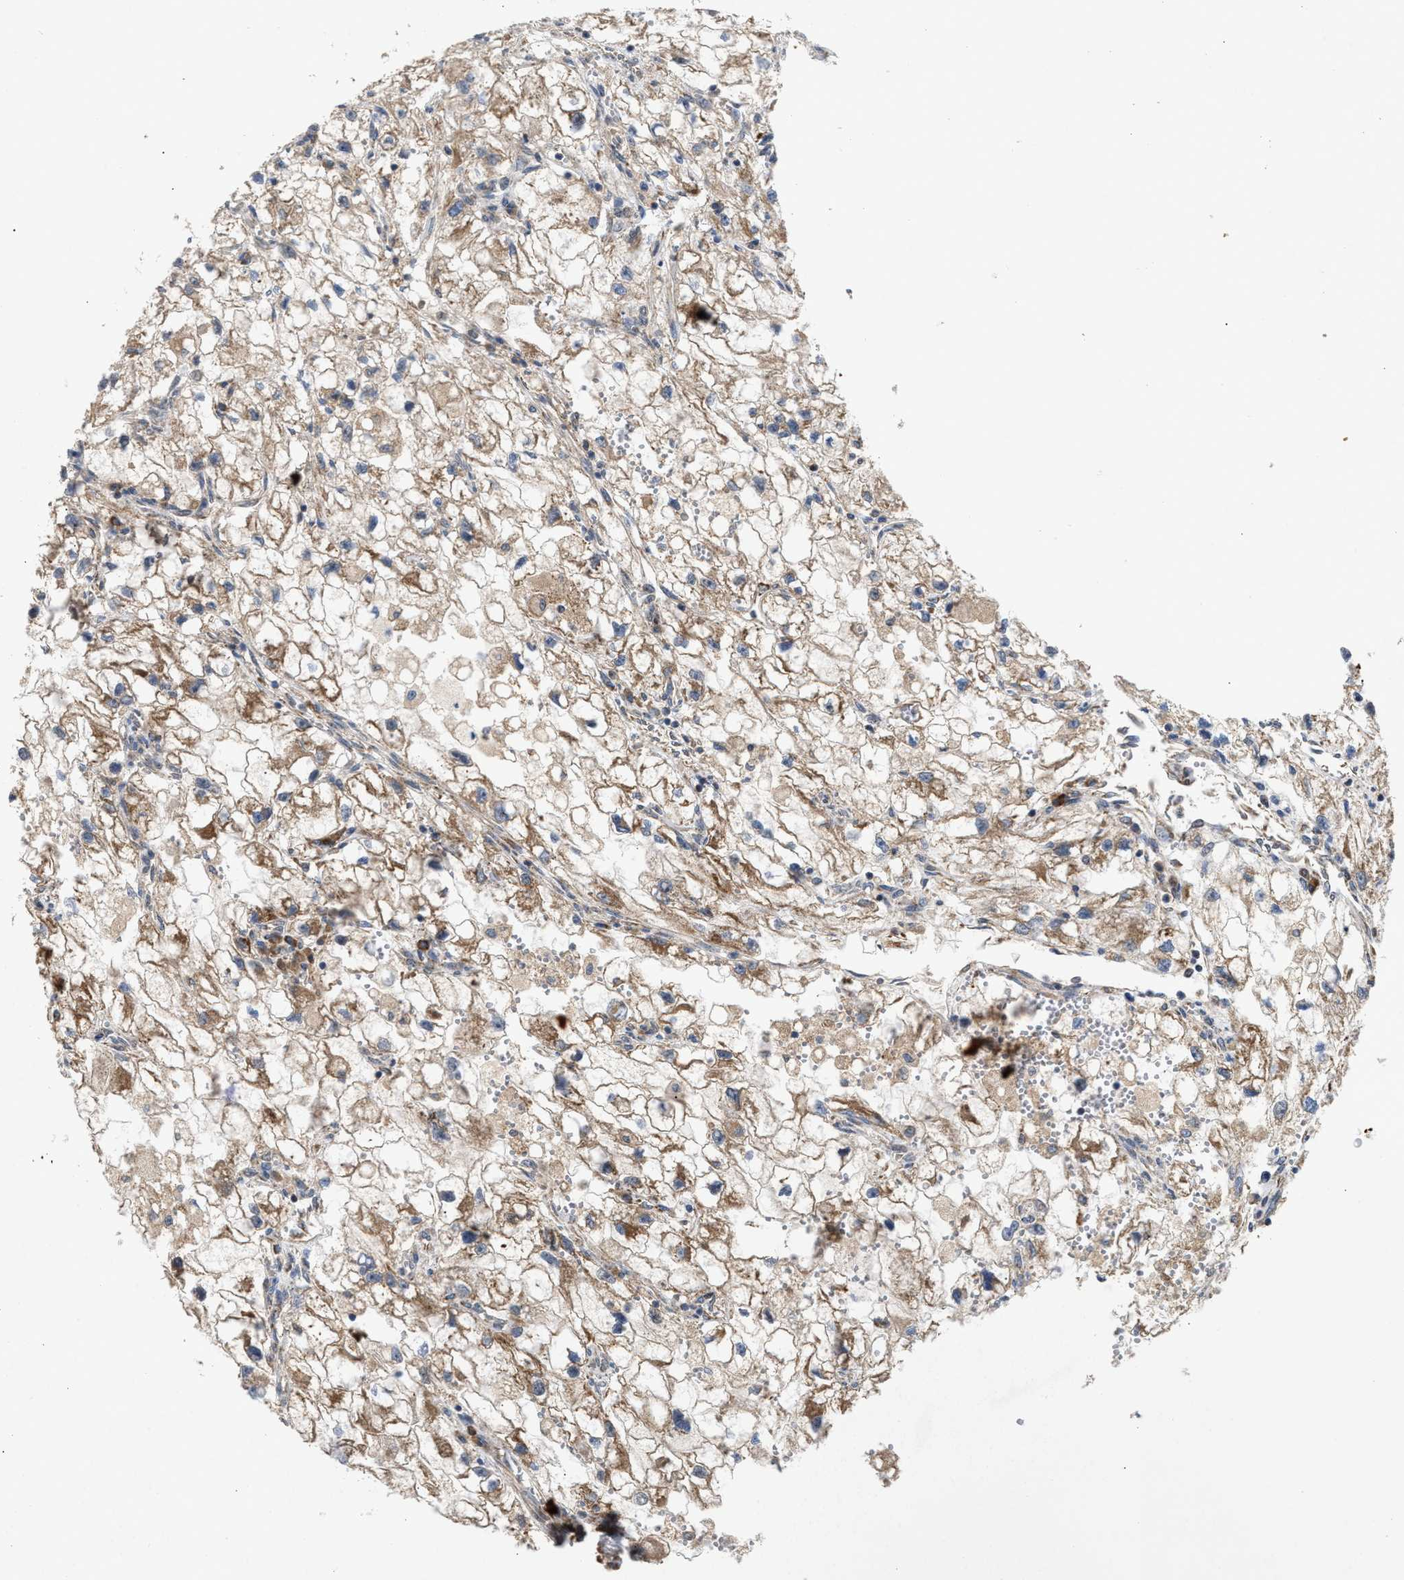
{"staining": {"intensity": "moderate", "quantity": ">75%", "location": "cytoplasmic/membranous"}, "tissue": "renal cancer", "cell_type": "Tumor cells", "image_type": "cancer", "snomed": [{"axis": "morphology", "description": "Adenocarcinoma, NOS"}, {"axis": "topography", "description": "Kidney"}], "caption": "Renal cancer was stained to show a protein in brown. There is medium levels of moderate cytoplasmic/membranous expression in approximately >75% of tumor cells.", "gene": "TACO1", "patient": {"sex": "female", "age": 70}}